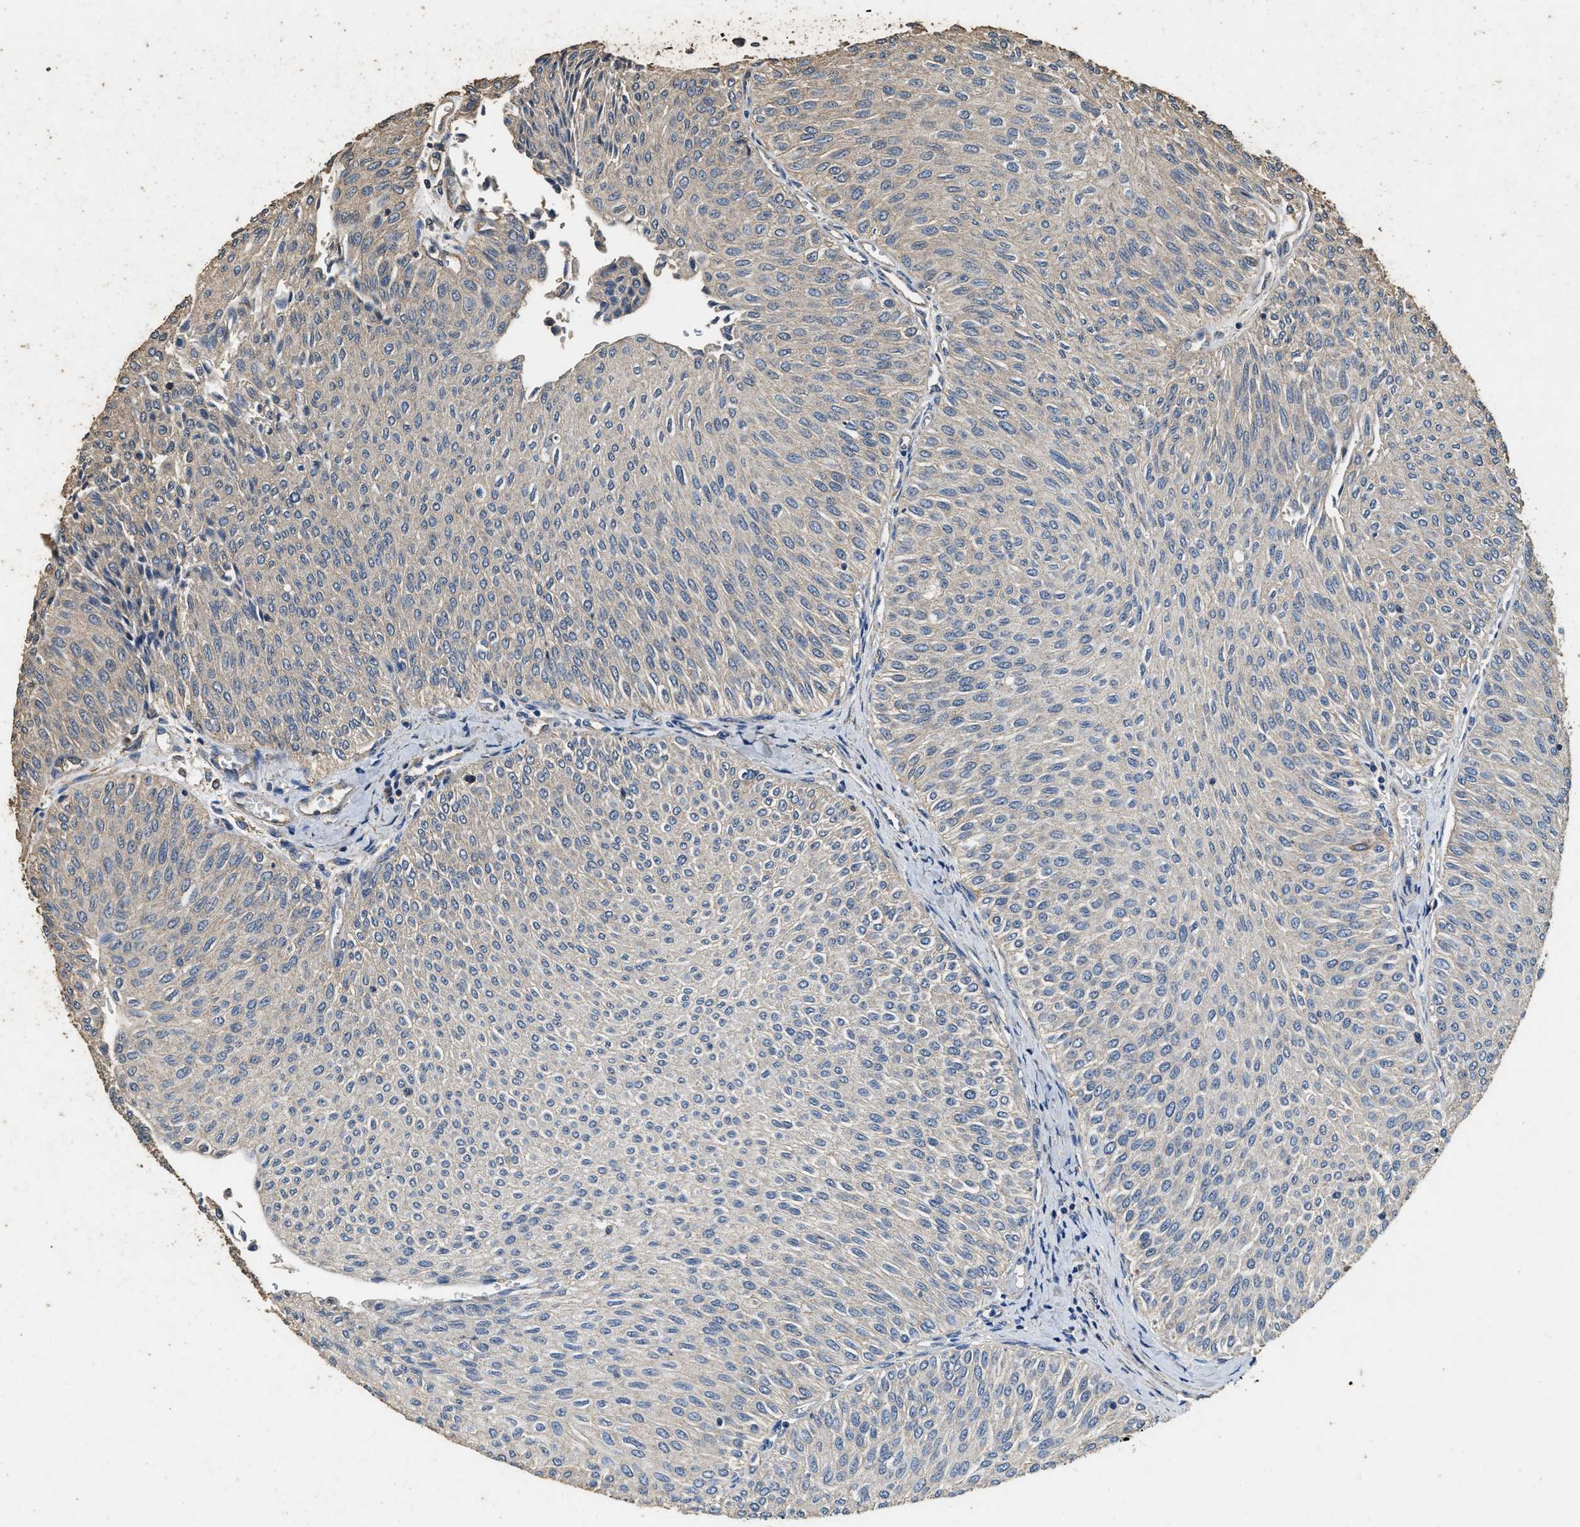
{"staining": {"intensity": "weak", "quantity": "<25%", "location": "cytoplasmic/membranous"}, "tissue": "urothelial cancer", "cell_type": "Tumor cells", "image_type": "cancer", "snomed": [{"axis": "morphology", "description": "Urothelial carcinoma, Low grade"}, {"axis": "topography", "description": "Urinary bladder"}], "caption": "Urothelial cancer was stained to show a protein in brown. There is no significant staining in tumor cells.", "gene": "MIB1", "patient": {"sex": "male", "age": 78}}